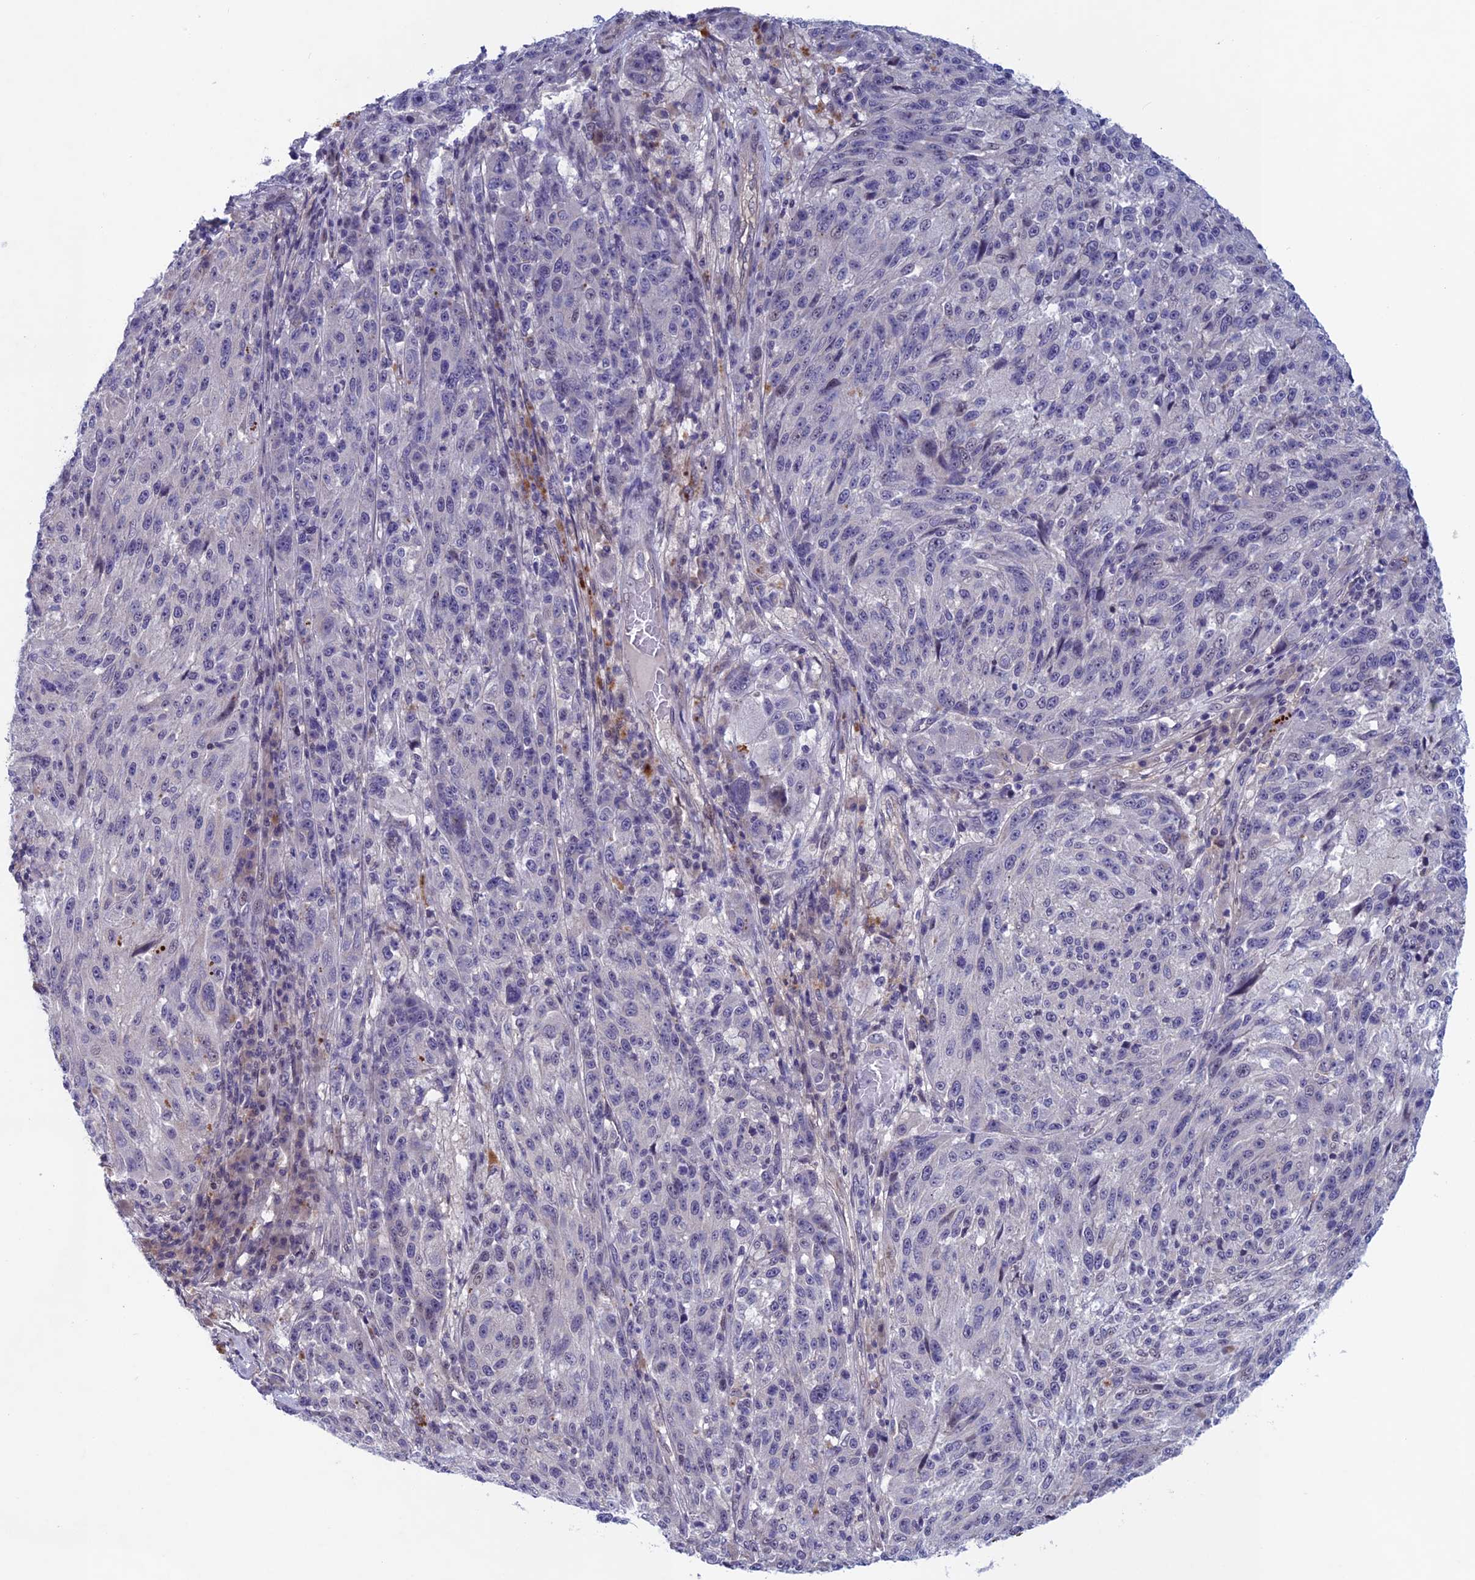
{"staining": {"intensity": "negative", "quantity": "none", "location": "none"}, "tissue": "melanoma", "cell_type": "Tumor cells", "image_type": "cancer", "snomed": [{"axis": "morphology", "description": "Malignant melanoma, NOS"}, {"axis": "topography", "description": "Skin"}], "caption": "Protein analysis of malignant melanoma displays no significant staining in tumor cells.", "gene": "FKBPL", "patient": {"sex": "male", "age": 53}}